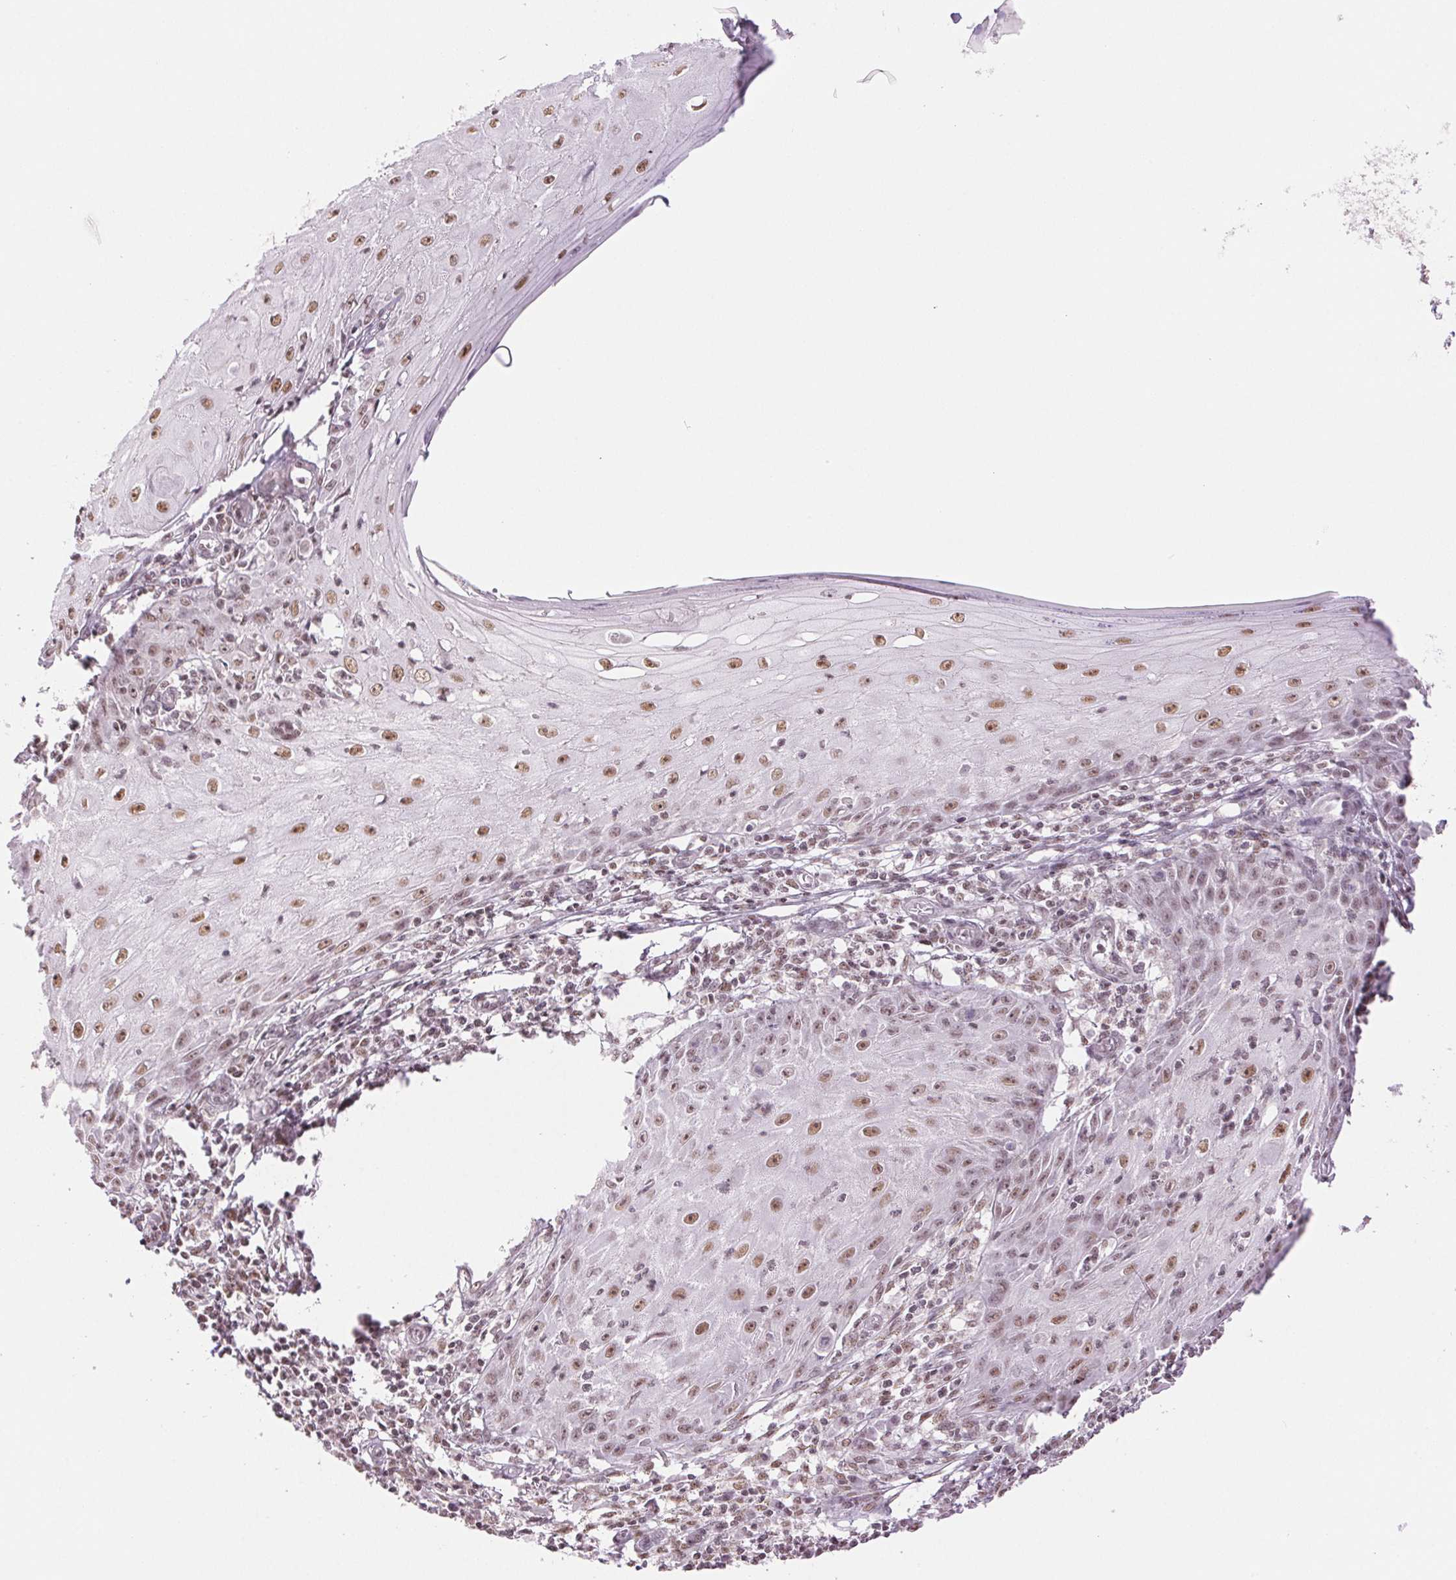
{"staining": {"intensity": "moderate", "quantity": ">75%", "location": "nuclear"}, "tissue": "skin cancer", "cell_type": "Tumor cells", "image_type": "cancer", "snomed": [{"axis": "morphology", "description": "Squamous cell carcinoma, NOS"}, {"axis": "topography", "description": "Skin"}], "caption": "Approximately >75% of tumor cells in squamous cell carcinoma (skin) reveal moderate nuclear protein staining as visualized by brown immunohistochemical staining.", "gene": "RPRD1B", "patient": {"sex": "female", "age": 73}}